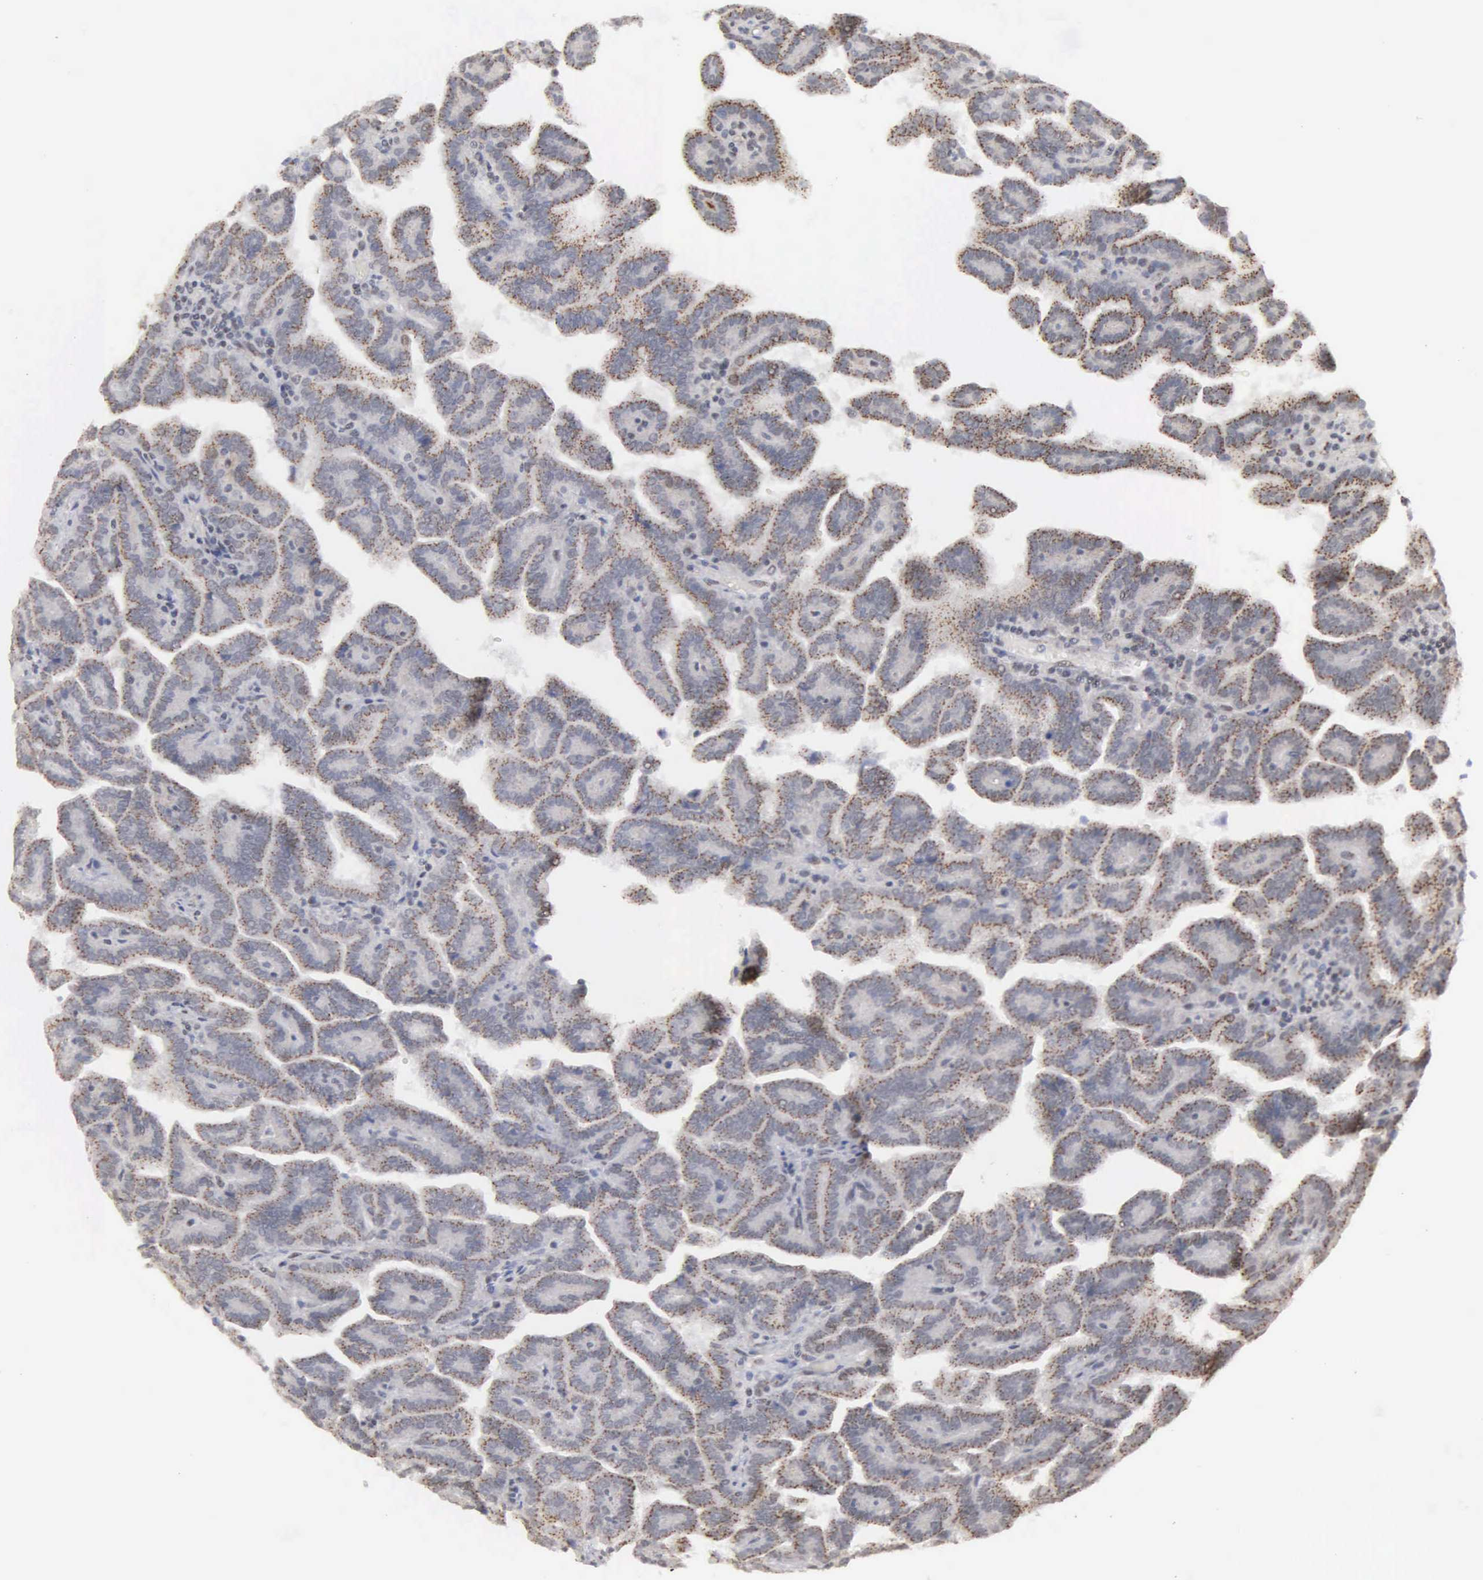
{"staining": {"intensity": "moderate", "quantity": ">75%", "location": "cytoplasmic/membranous"}, "tissue": "renal cancer", "cell_type": "Tumor cells", "image_type": "cancer", "snomed": [{"axis": "morphology", "description": "Adenocarcinoma, NOS"}, {"axis": "topography", "description": "Kidney"}], "caption": "A high-resolution photomicrograph shows immunohistochemistry (IHC) staining of renal cancer, which reveals moderate cytoplasmic/membranous expression in approximately >75% of tumor cells.", "gene": "GTF2A1", "patient": {"sex": "male", "age": 61}}